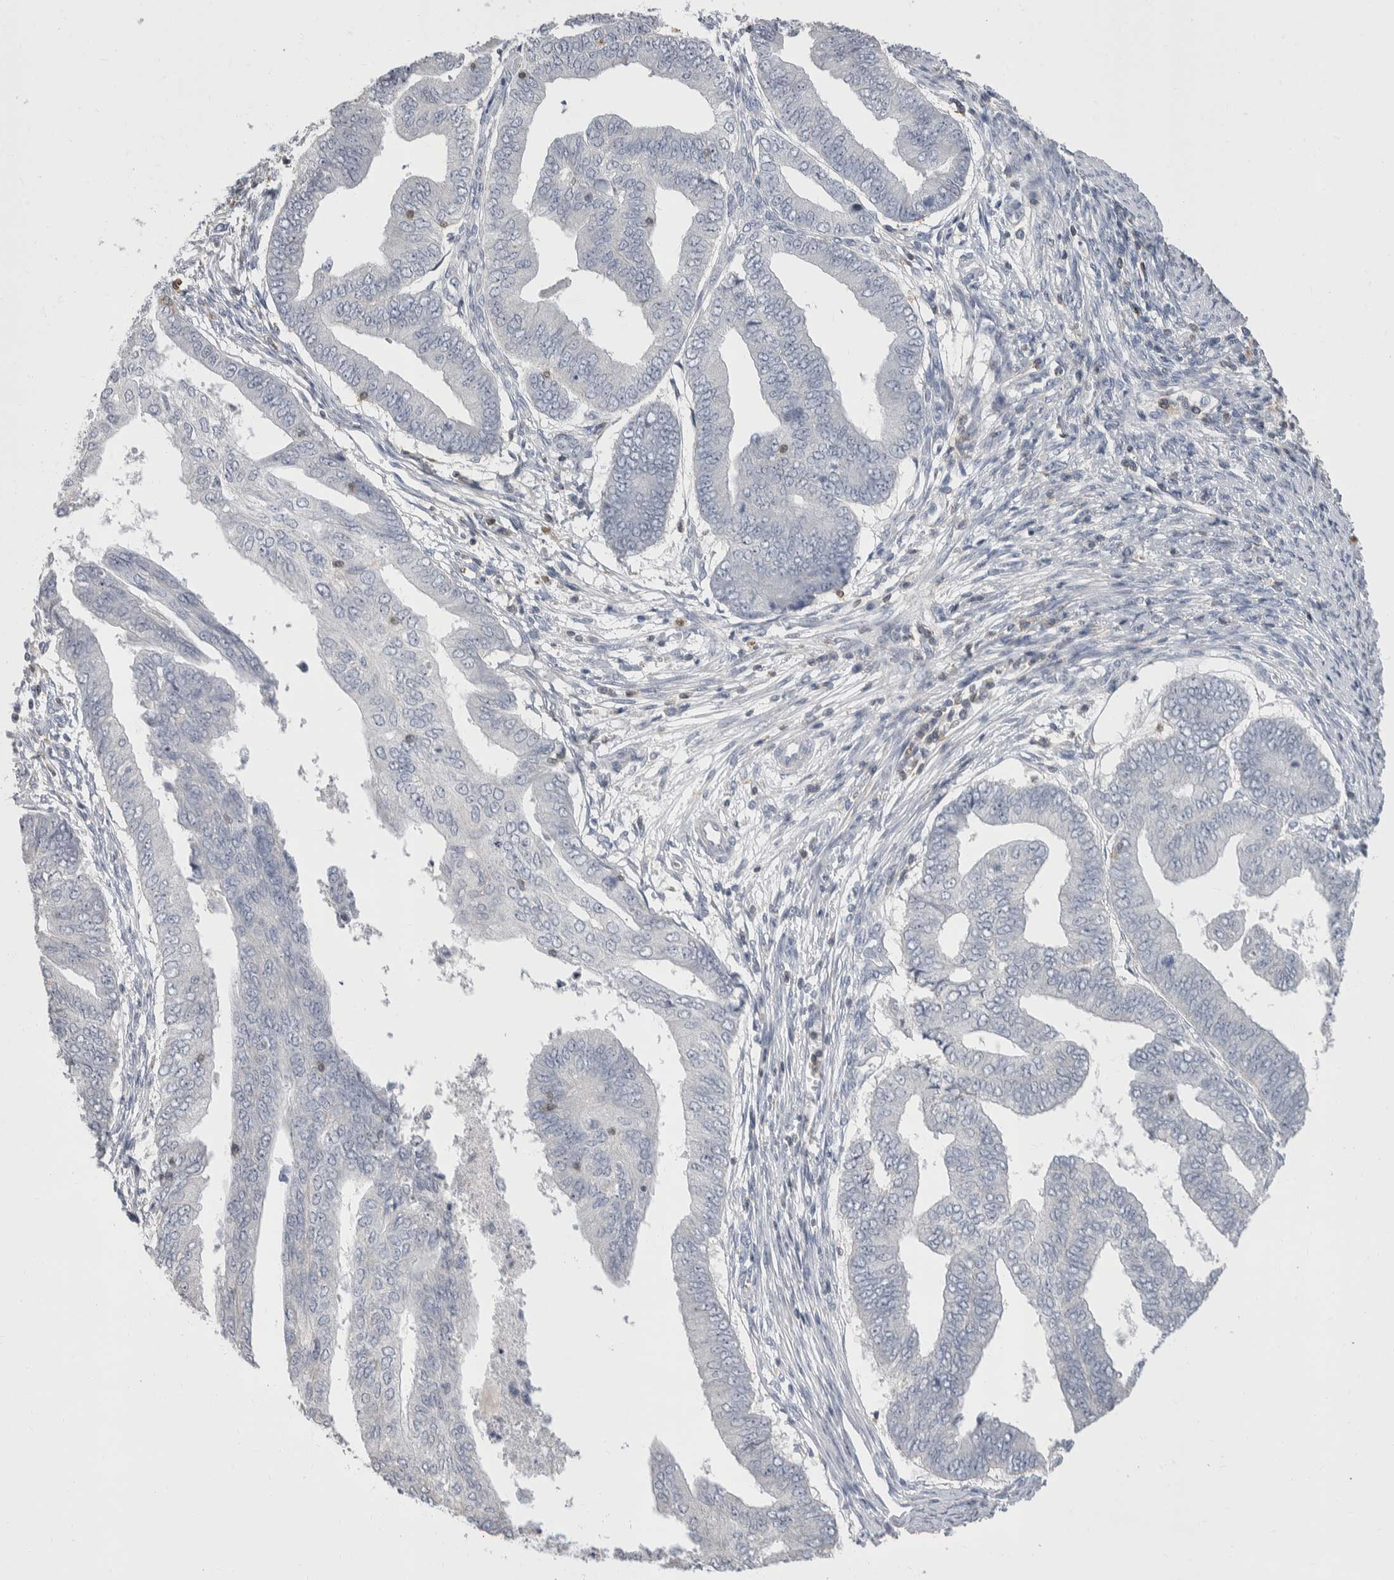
{"staining": {"intensity": "negative", "quantity": "none", "location": "none"}, "tissue": "endometrial cancer", "cell_type": "Tumor cells", "image_type": "cancer", "snomed": [{"axis": "morphology", "description": "Polyp, NOS"}, {"axis": "morphology", "description": "Adenocarcinoma, NOS"}, {"axis": "morphology", "description": "Adenoma, NOS"}, {"axis": "topography", "description": "Endometrium"}], "caption": "Protein analysis of endometrial cancer reveals no significant staining in tumor cells.", "gene": "CEP295NL", "patient": {"sex": "female", "age": 79}}